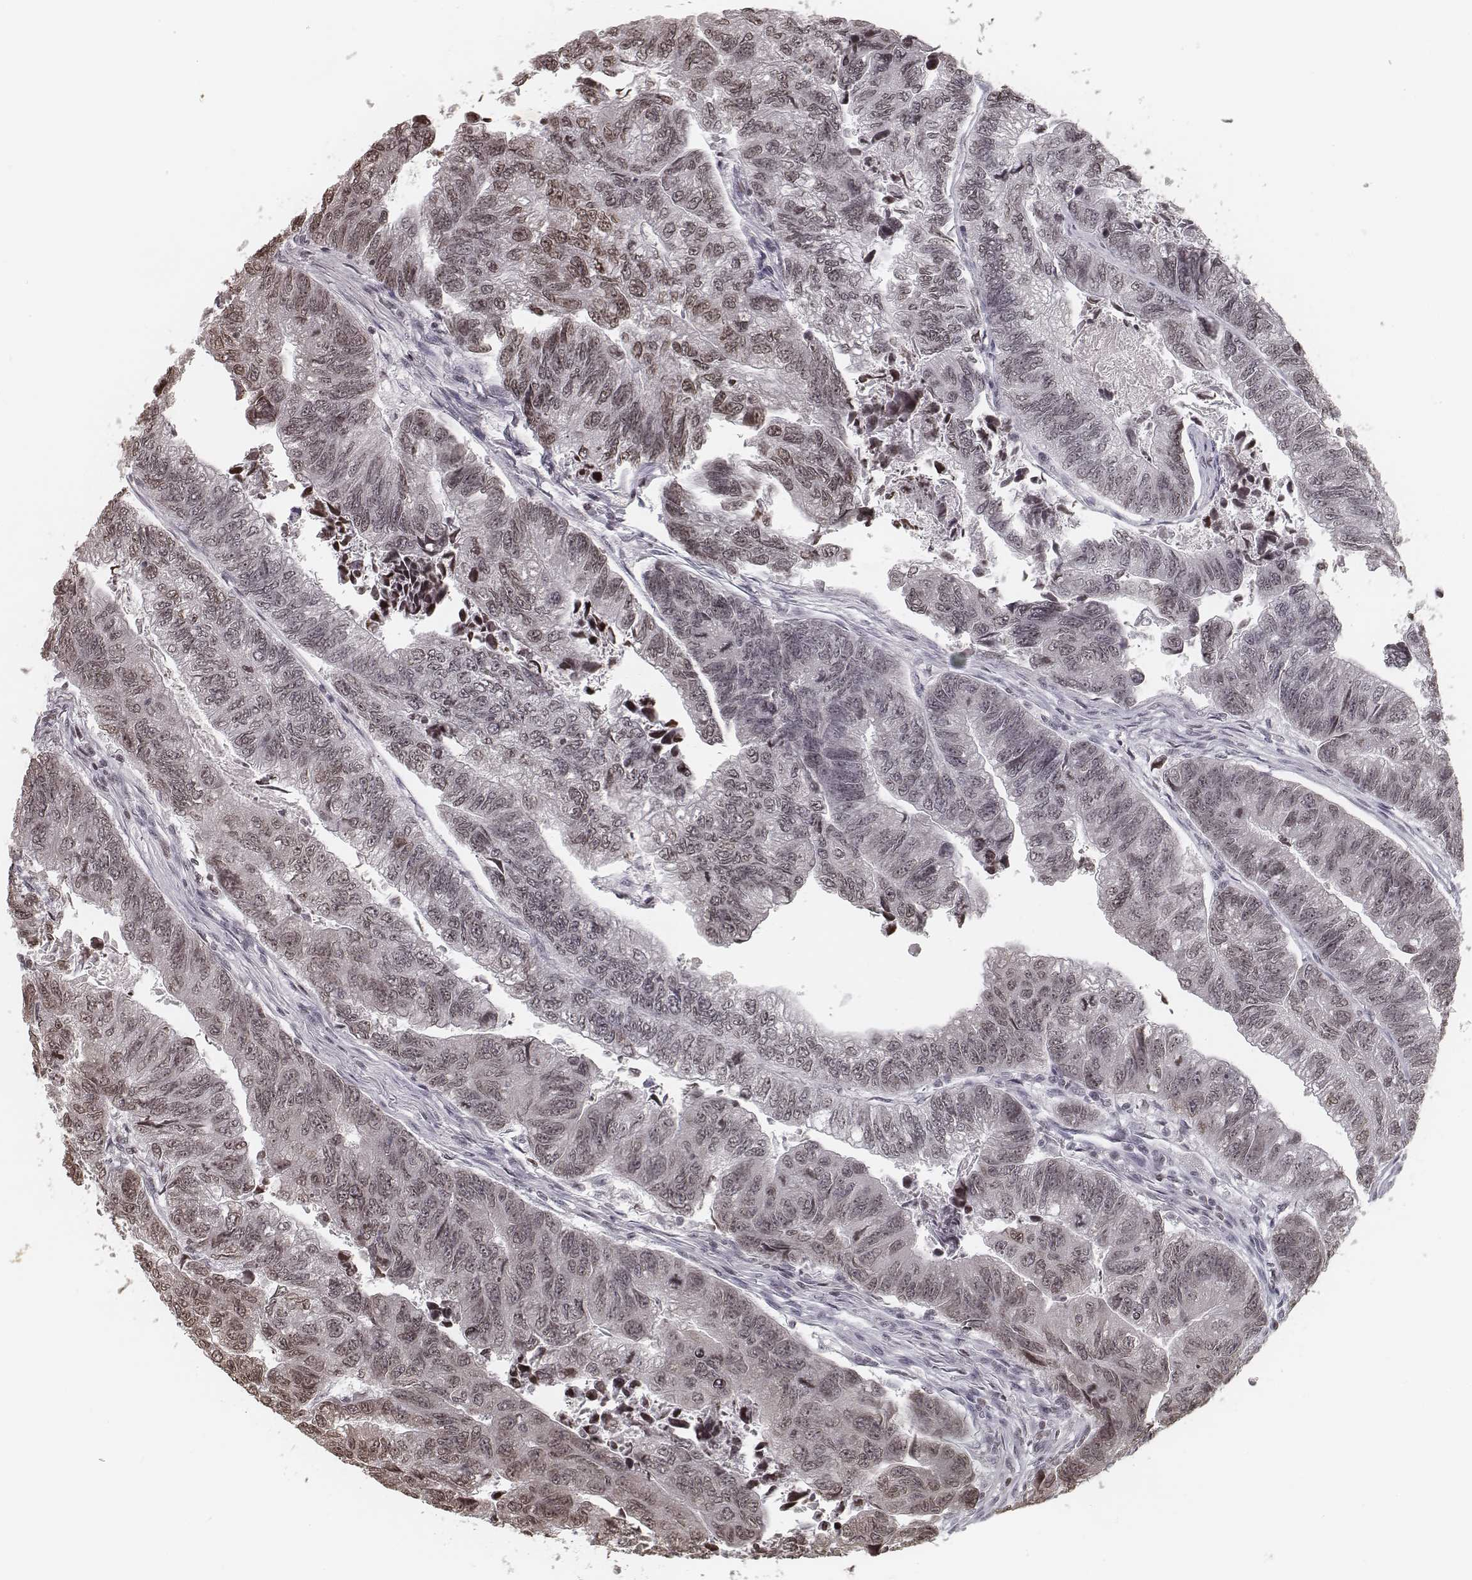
{"staining": {"intensity": "weak", "quantity": ">75%", "location": "nuclear"}, "tissue": "colorectal cancer", "cell_type": "Tumor cells", "image_type": "cancer", "snomed": [{"axis": "morphology", "description": "Adenocarcinoma, NOS"}, {"axis": "topography", "description": "Colon"}], "caption": "Colorectal adenocarcinoma stained with immunohistochemistry (IHC) reveals weak nuclear expression in about >75% of tumor cells.", "gene": "HMGA2", "patient": {"sex": "female", "age": 65}}